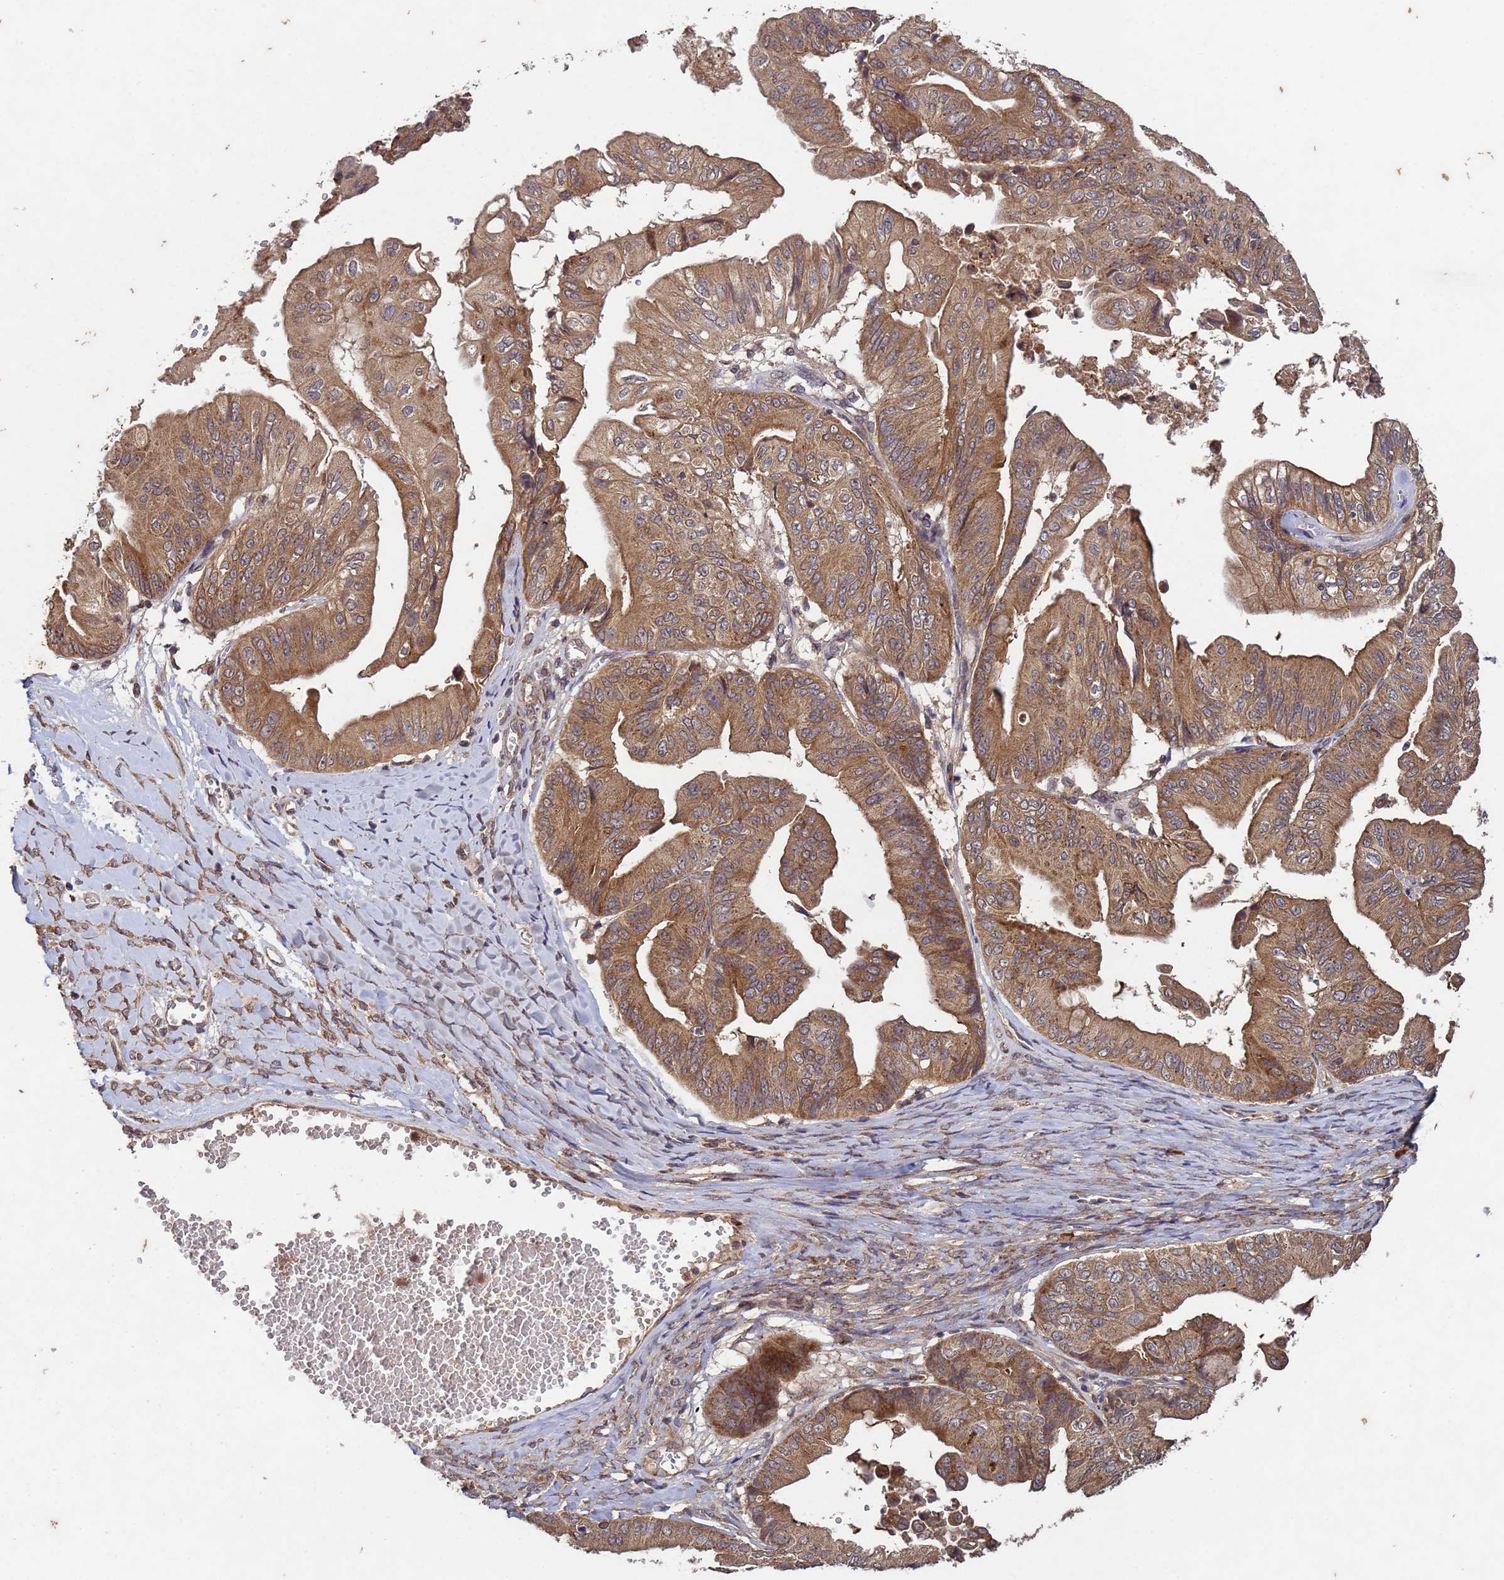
{"staining": {"intensity": "moderate", "quantity": ">75%", "location": "cytoplasmic/membranous"}, "tissue": "ovarian cancer", "cell_type": "Tumor cells", "image_type": "cancer", "snomed": [{"axis": "morphology", "description": "Cystadenocarcinoma, mucinous, NOS"}, {"axis": "topography", "description": "Ovary"}], "caption": "Moderate cytoplasmic/membranous protein expression is identified in approximately >75% of tumor cells in mucinous cystadenocarcinoma (ovarian).", "gene": "FASTKD1", "patient": {"sex": "female", "age": 61}}